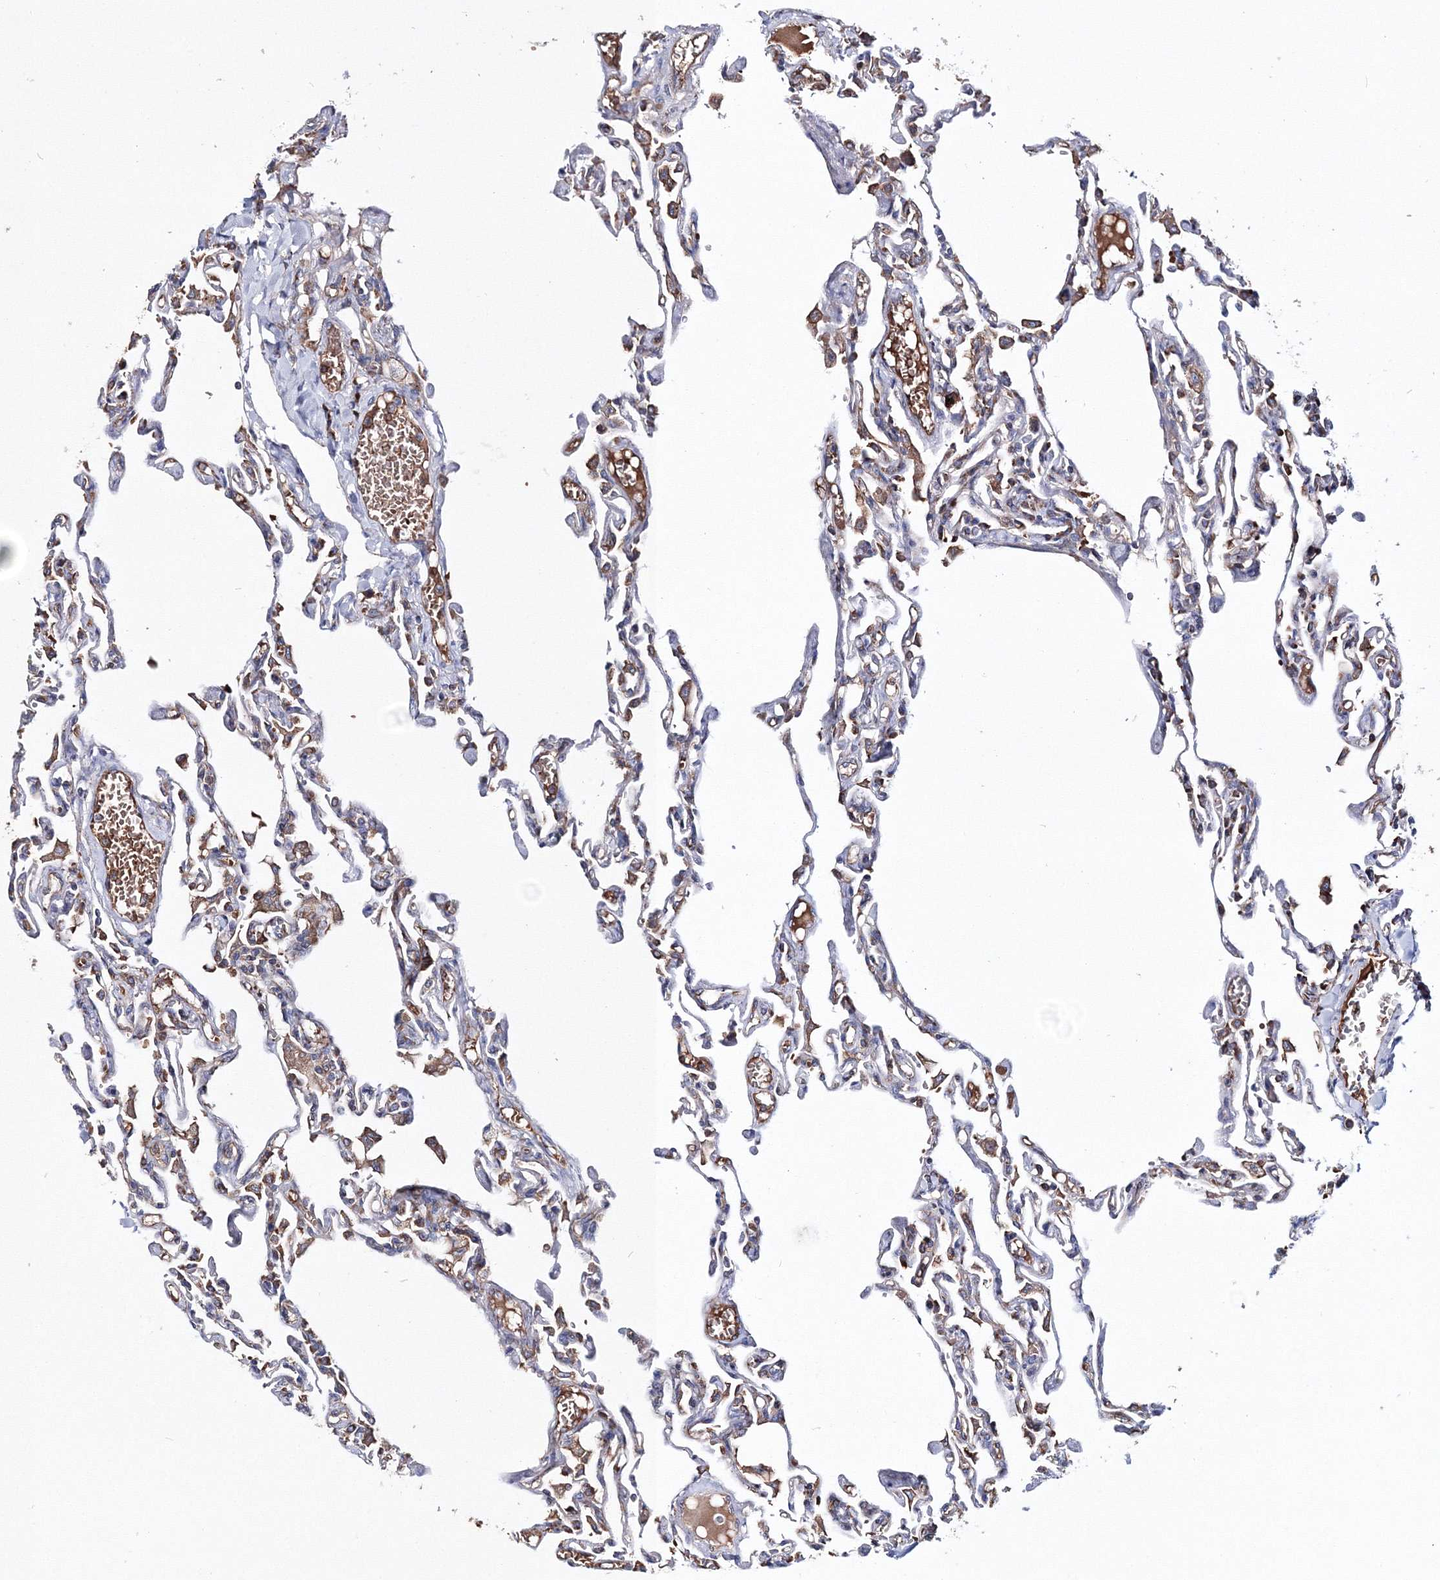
{"staining": {"intensity": "negative", "quantity": "none", "location": "none"}, "tissue": "lung", "cell_type": "Alveolar cells", "image_type": "normal", "snomed": [{"axis": "morphology", "description": "Normal tissue, NOS"}, {"axis": "topography", "description": "Lung"}], "caption": "A micrograph of lung stained for a protein exhibits no brown staining in alveolar cells. (Stains: DAB immunohistochemistry (IHC) with hematoxylin counter stain, Microscopy: brightfield microscopy at high magnification).", "gene": "VPS8", "patient": {"sex": "male", "age": 21}}